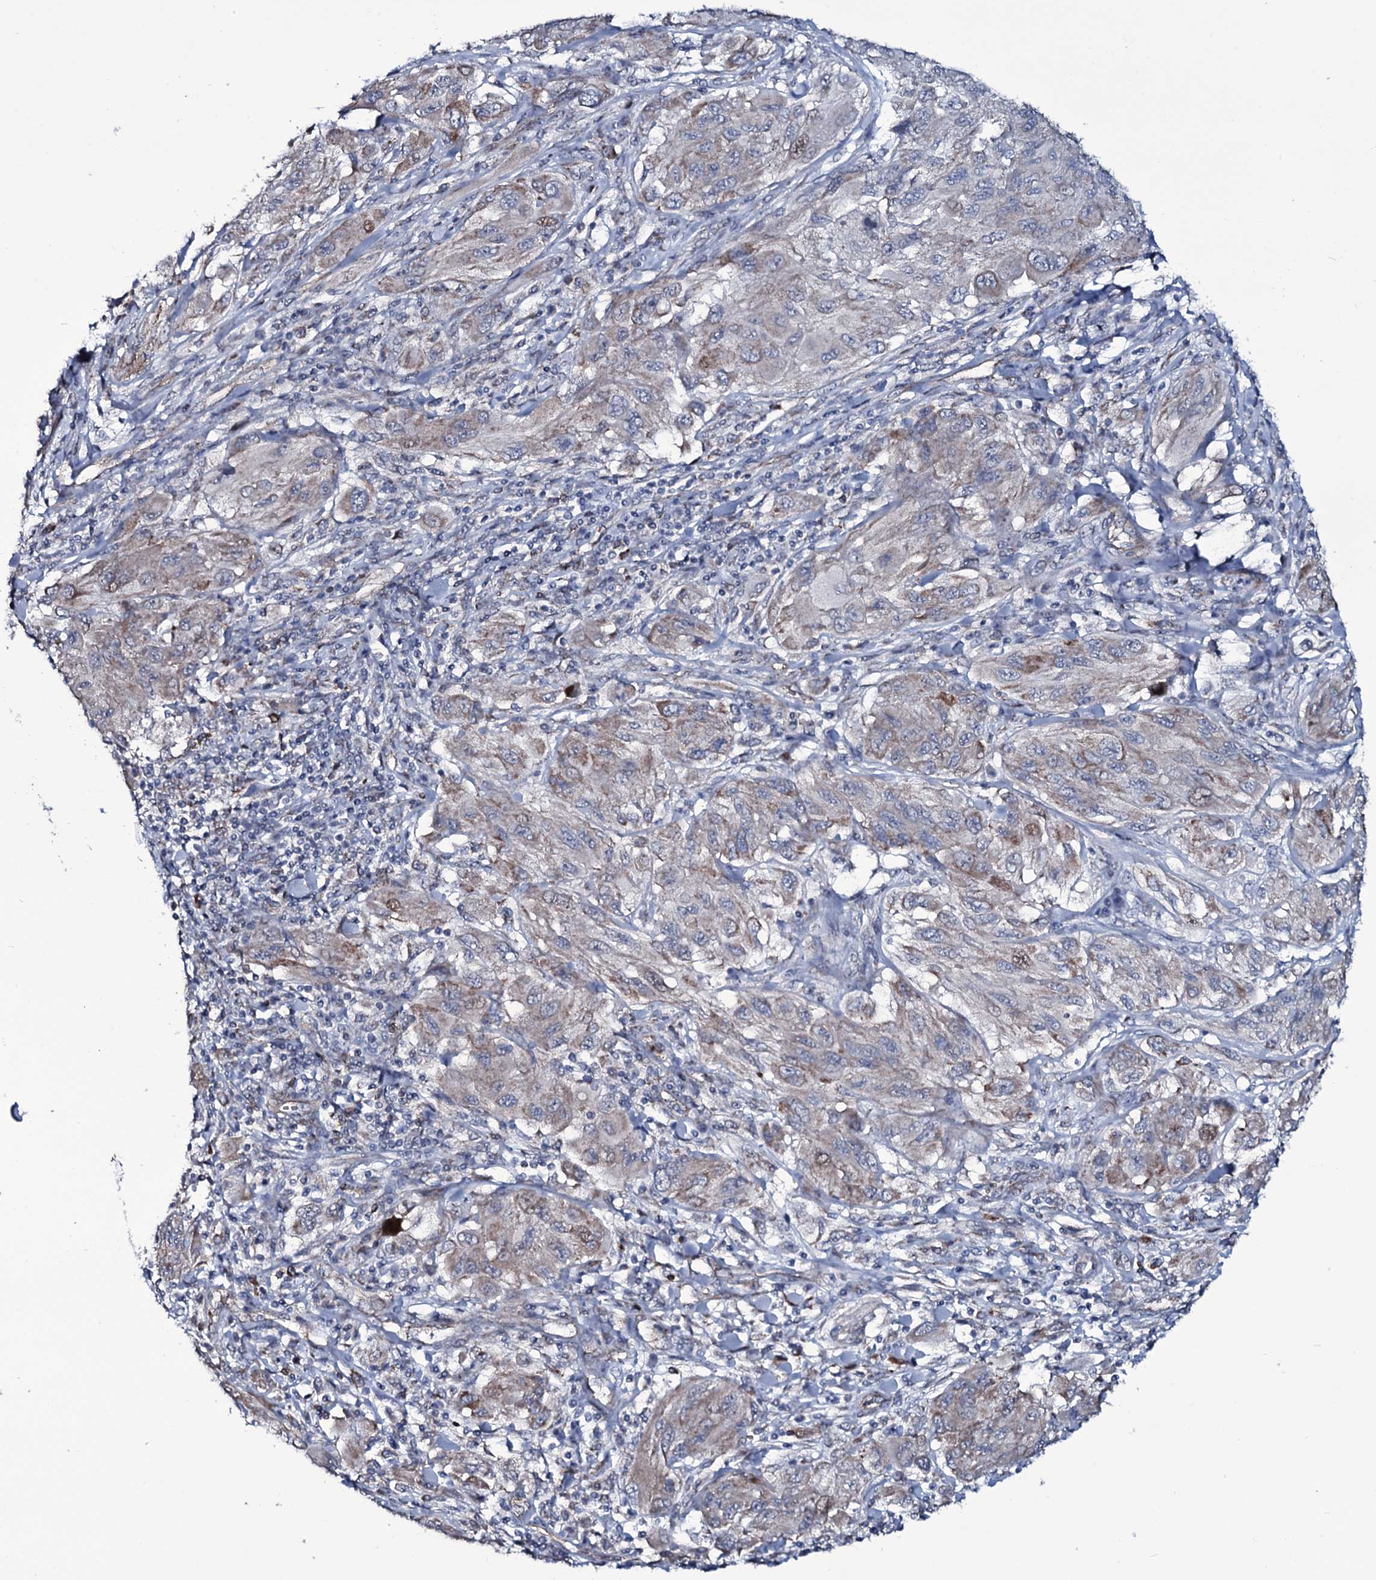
{"staining": {"intensity": "weak", "quantity": "25%-75%", "location": "cytoplasmic/membranous"}, "tissue": "melanoma", "cell_type": "Tumor cells", "image_type": "cancer", "snomed": [{"axis": "morphology", "description": "Malignant melanoma, NOS"}, {"axis": "topography", "description": "Skin"}], "caption": "IHC histopathology image of neoplastic tissue: malignant melanoma stained using immunohistochemistry demonstrates low levels of weak protein expression localized specifically in the cytoplasmic/membranous of tumor cells, appearing as a cytoplasmic/membranous brown color.", "gene": "WIPF3", "patient": {"sex": "female", "age": 91}}